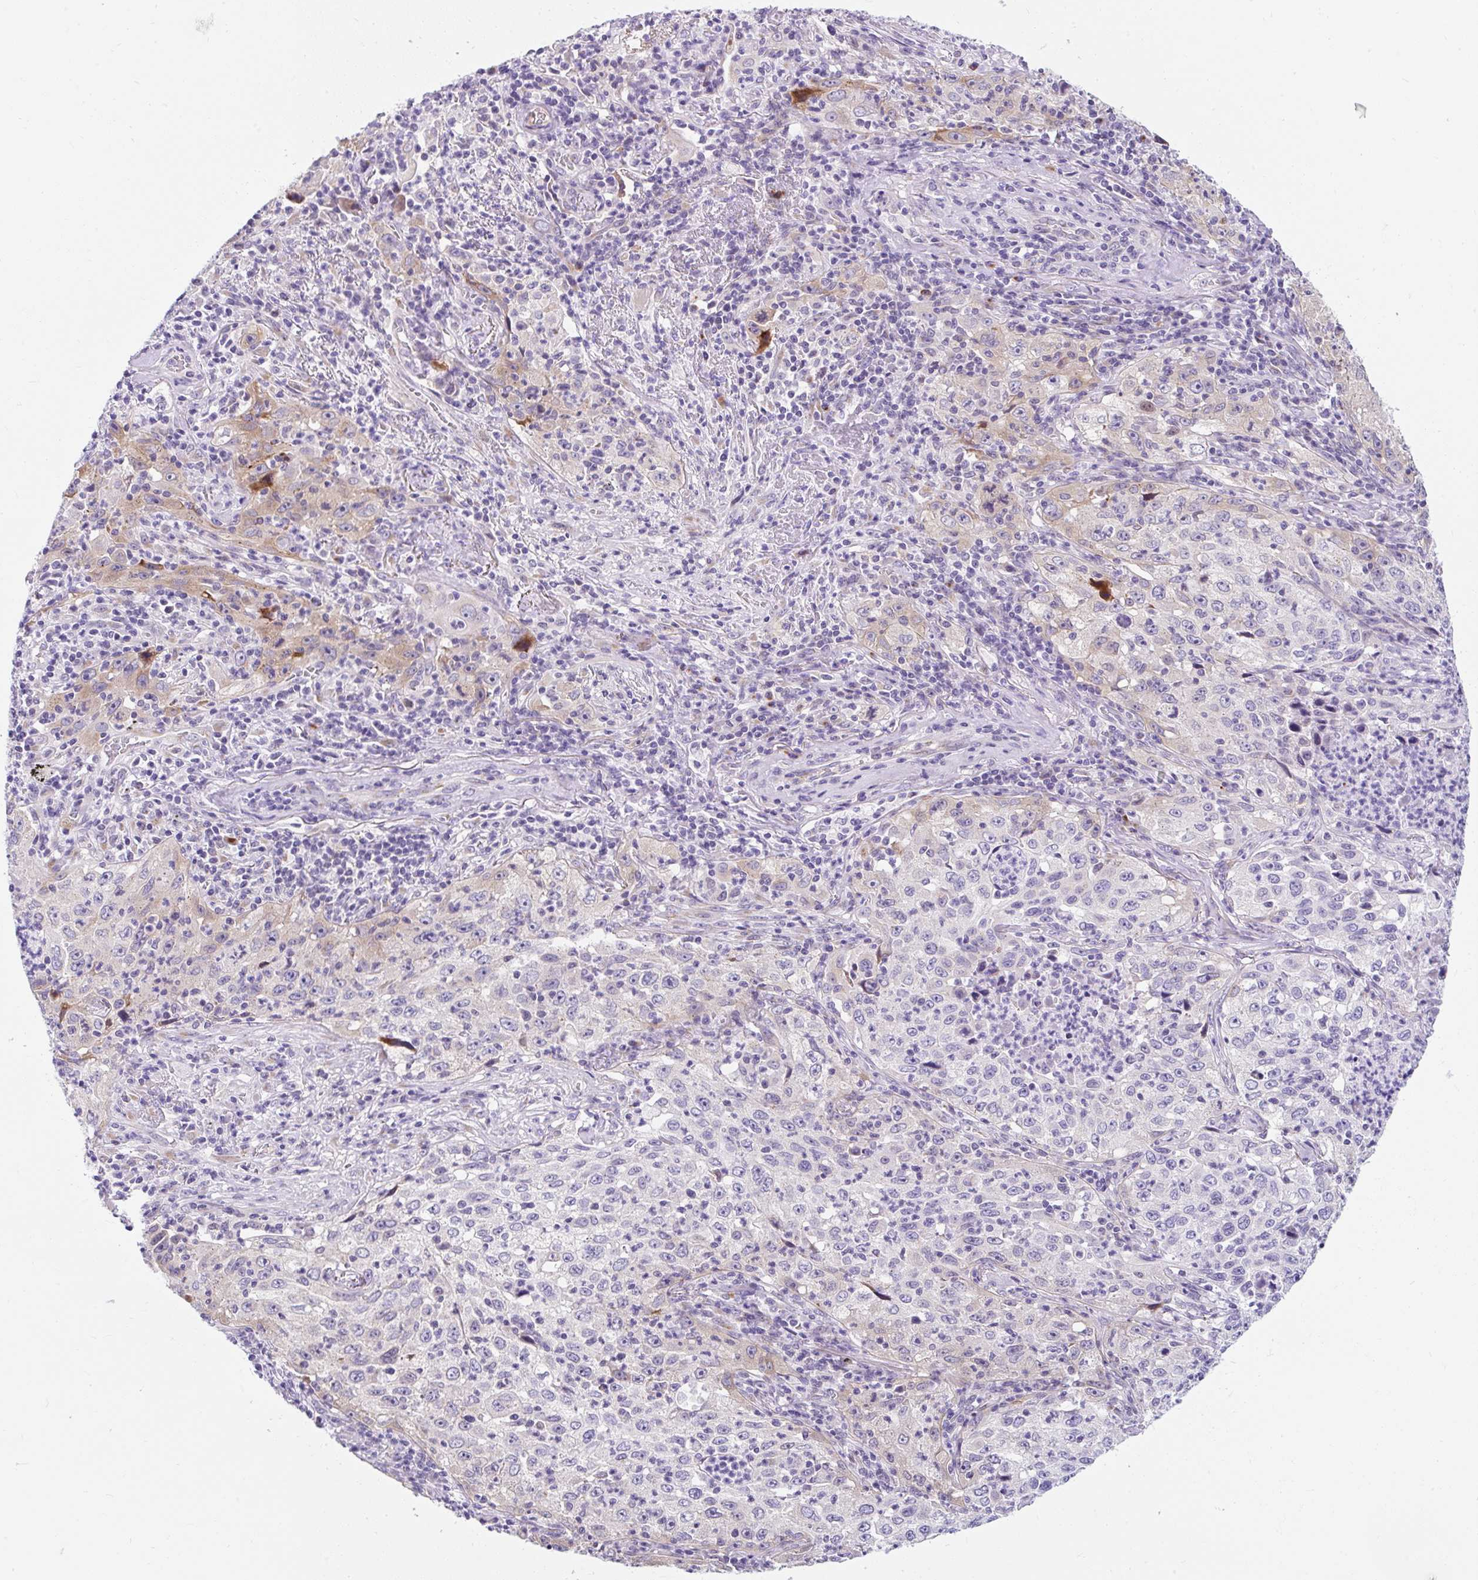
{"staining": {"intensity": "weak", "quantity": "<25%", "location": "cytoplasmic/membranous"}, "tissue": "lung cancer", "cell_type": "Tumor cells", "image_type": "cancer", "snomed": [{"axis": "morphology", "description": "Squamous cell carcinoma, NOS"}, {"axis": "topography", "description": "Lung"}], "caption": "A photomicrograph of lung cancer stained for a protein exhibits no brown staining in tumor cells.", "gene": "GOLGA8A", "patient": {"sex": "male", "age": 71}}